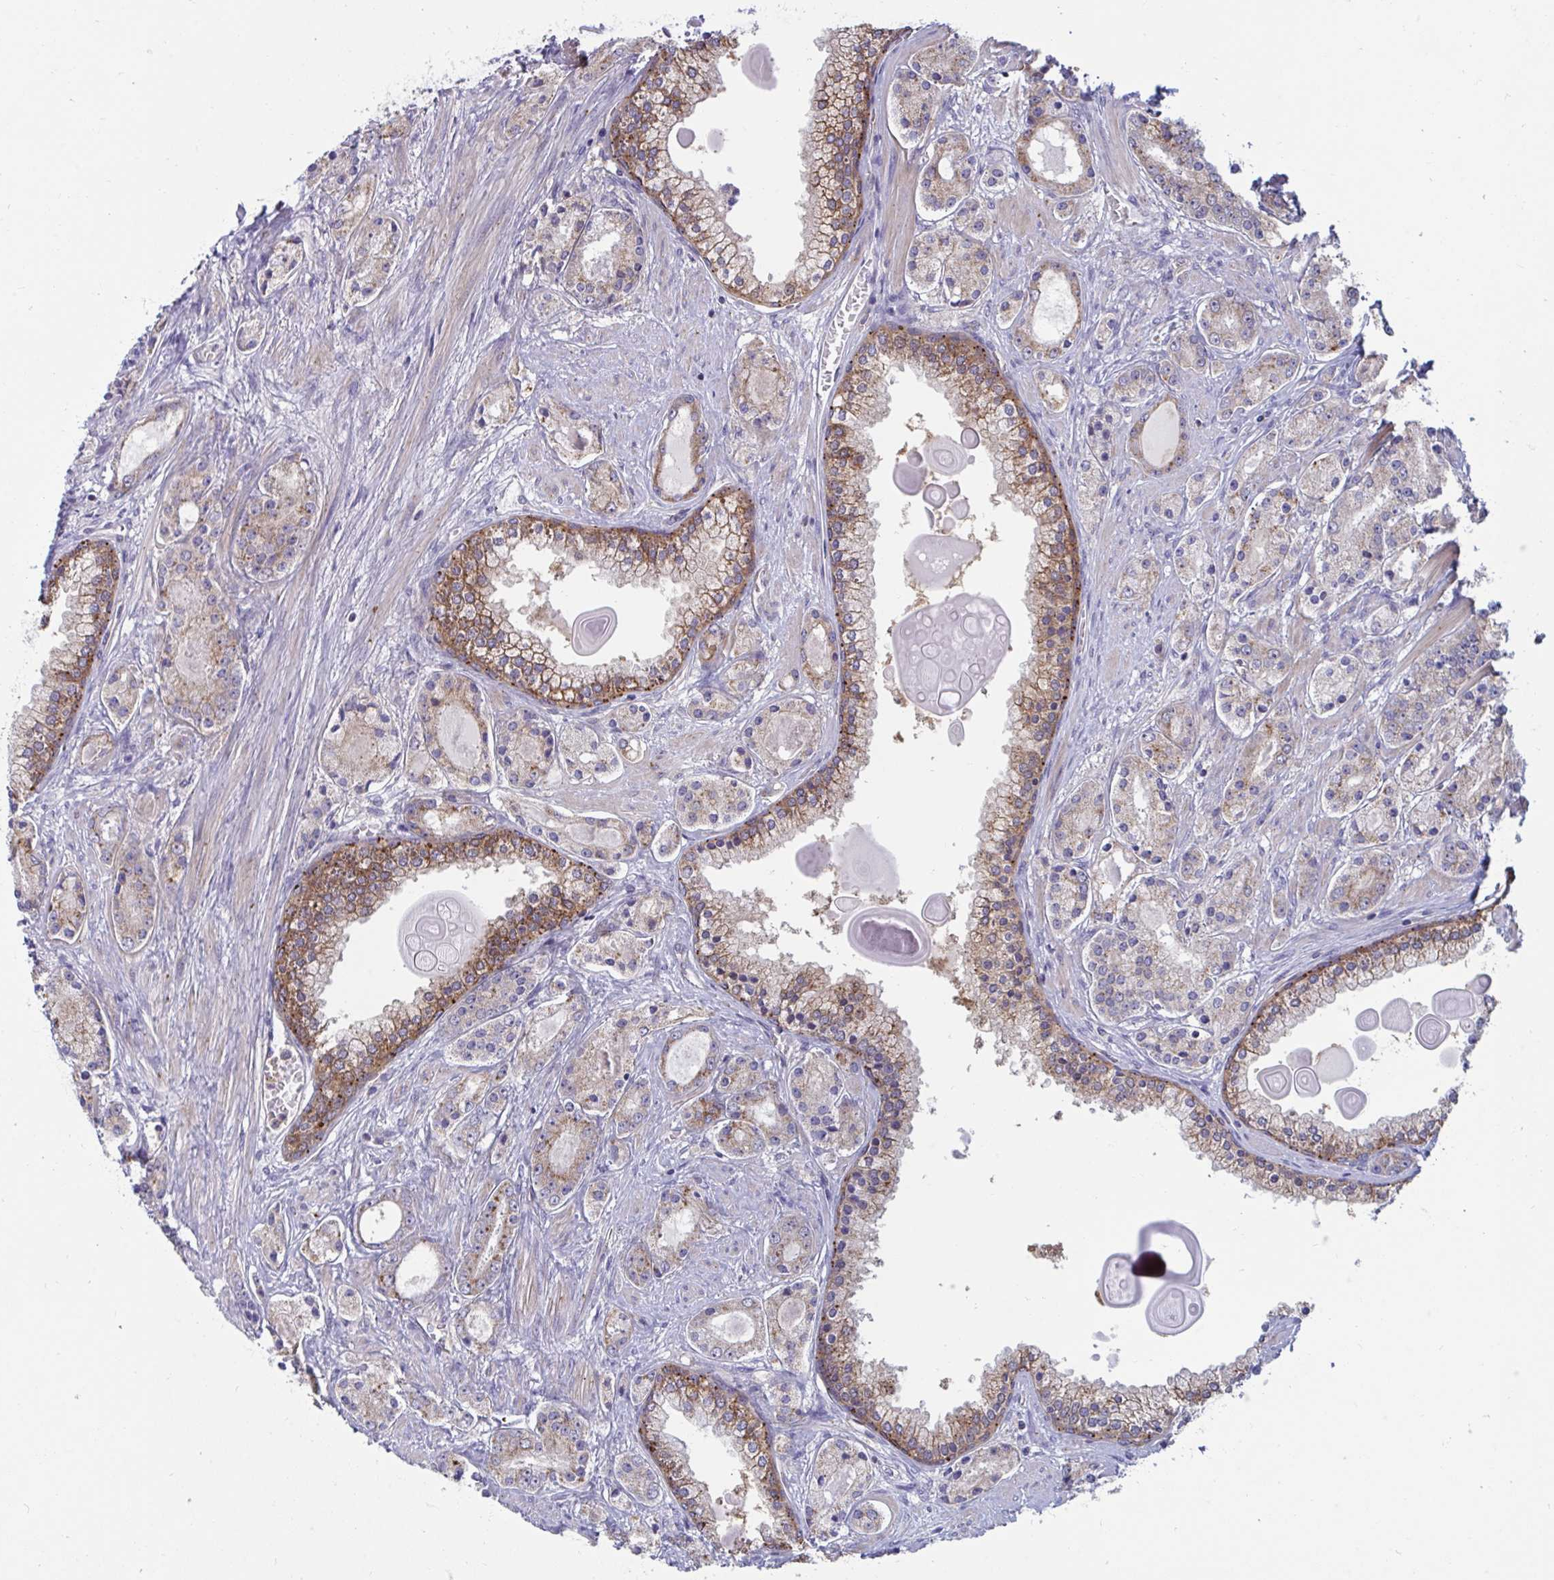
{"staining": {"intensity": "weak", "quantity": ">75%", "location": "cytoplasmic/membranous"}, "tissue": "prostate cancer", "cell_type": "Tumor cells", "image_type": "cancer", "snomed": [{"axis": "morphology", "description": "Adenocarcinoma, High grade"}, {"axis": "topography", "description": "Prostate"}], "caption": "Prostate cancer stained for a protein displays weak cytoplasmic/membranous positivity in tumor cells.", "gene": "SLC9A6", "patient": {"sex": "male", "age": 67}}